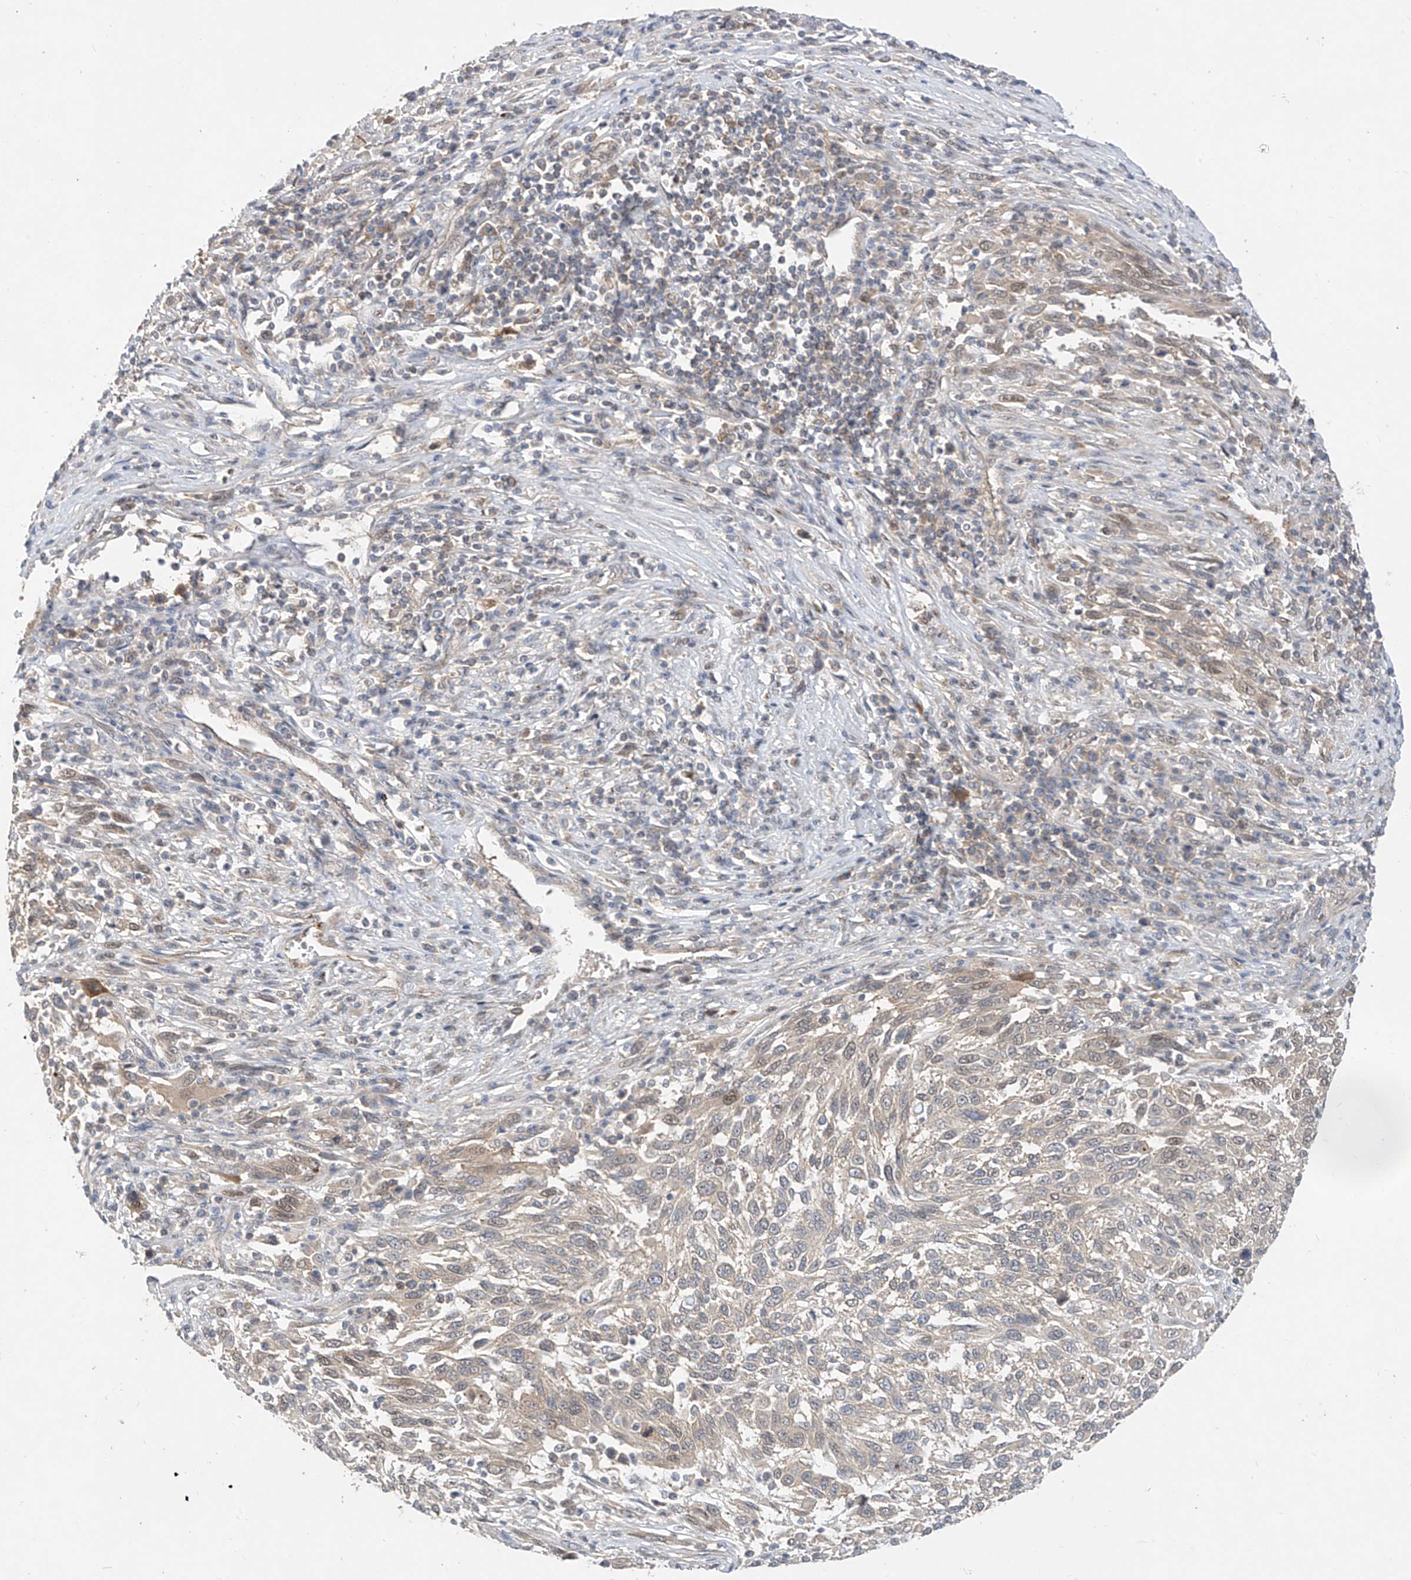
{"staining": {"intensity": "moderate", "quantity": "<25%", "location": "cytoplasmic/membranous"}, "tissue": "melanoma", "cell_type": "Tumor cells", "image_type": "cancer", "snomed": [{"axis": "morphology", "description": "Malignant melanoma, Metastatic site"}, {"axis": "topography", "description": "Lymph node"}], "caption": "Malignant melanoma (metastatic site) tissue reveals moderate cytoplasmic/membranous staining in approximately <25% of tumor cells, visualized by immunohistochemistry.", "gene": "MRTFA", "patient": {"sex": "male", "age": 61}}